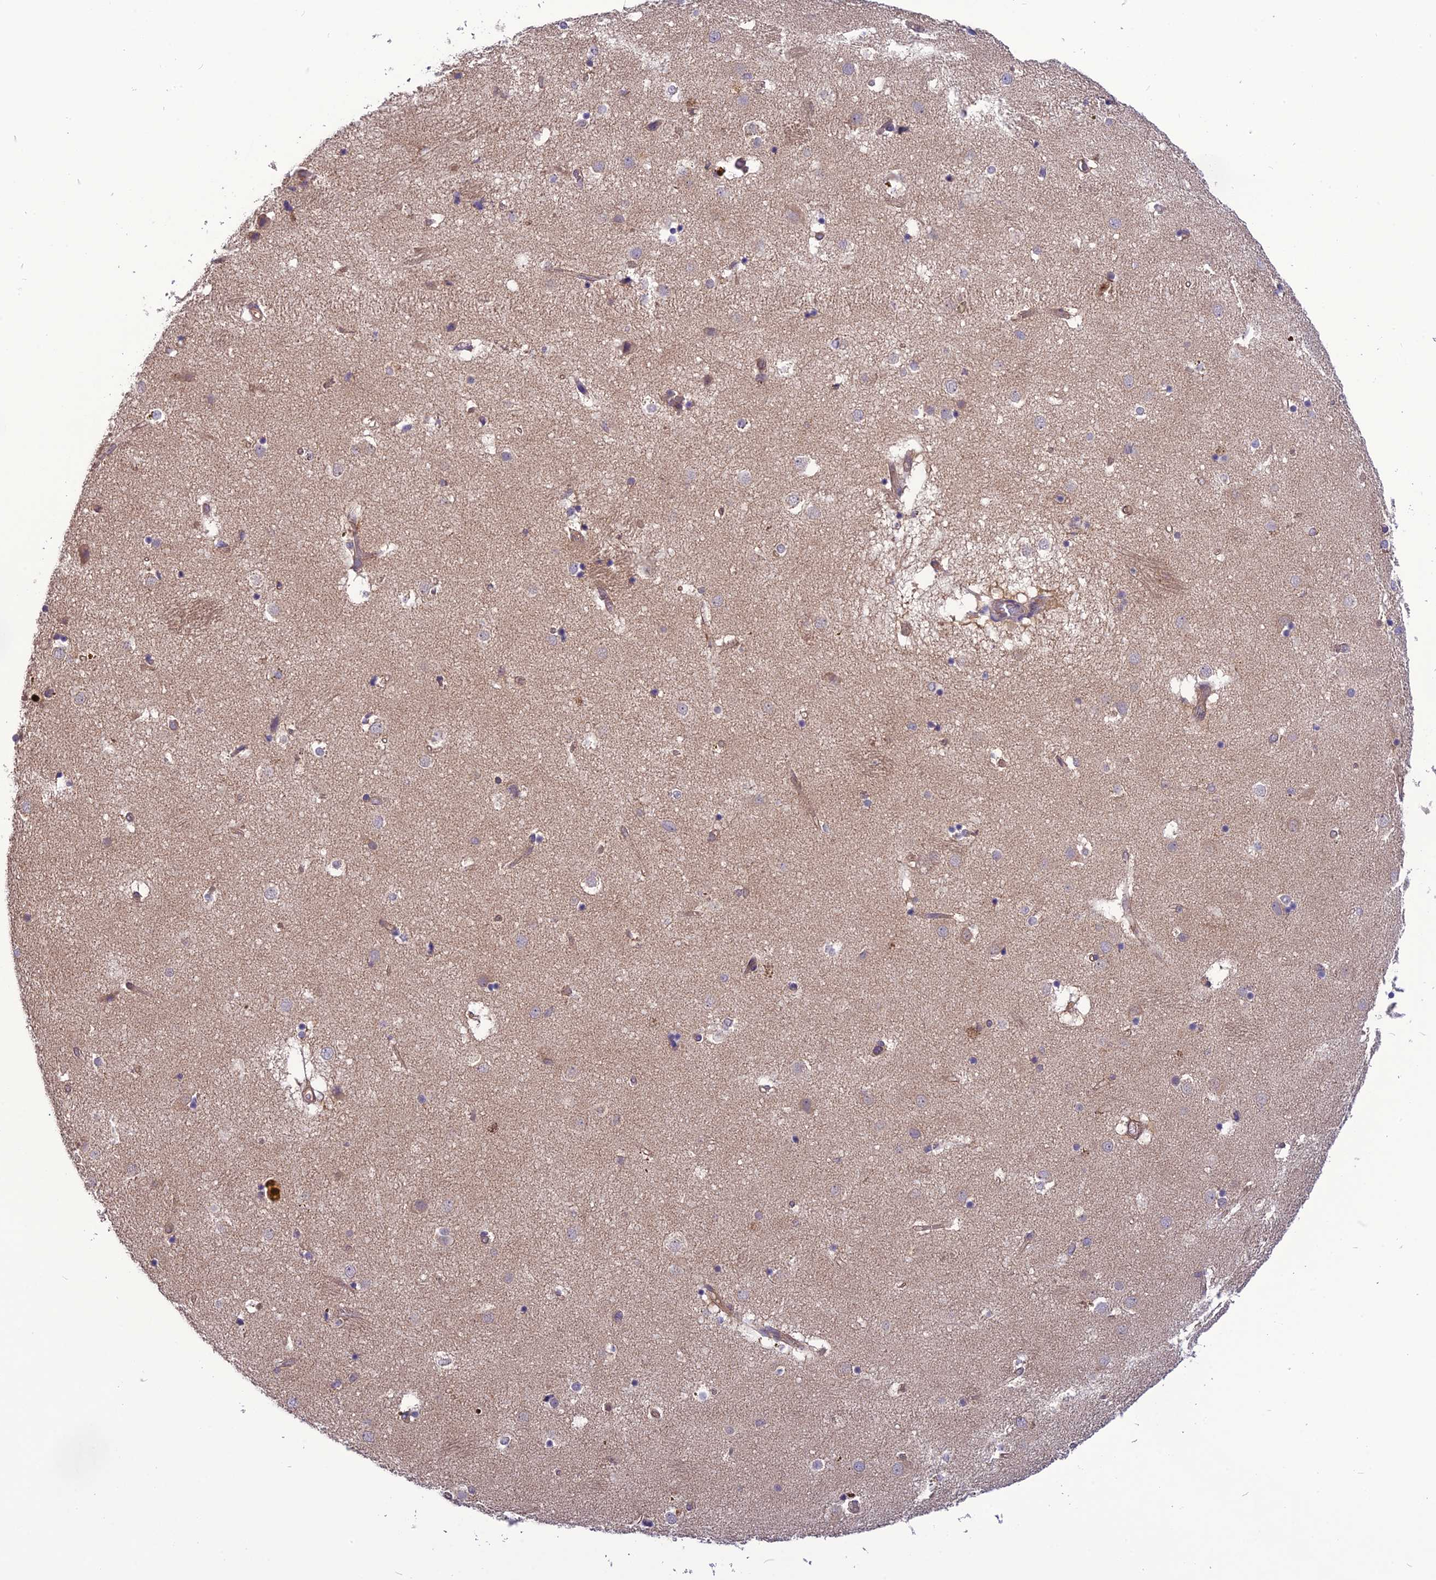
{"staining": {"intensity": "negative", "quantity": "none", "location": "none"}, "tissue": "caudate", "cell_type": "Glial cells", "image_type": "normal", "snomed": [{"axis": "morphology", "description": "Normal tissue, NOS"}, {"axis": "topography", "description": "Lateral ventricle wall"}], "caption": "Human caudate stained for a protein using IHC demonstrates no positivity in glial cells.", "gene": "PSMF1", "patient": {"sex": "male", "age": 70}}